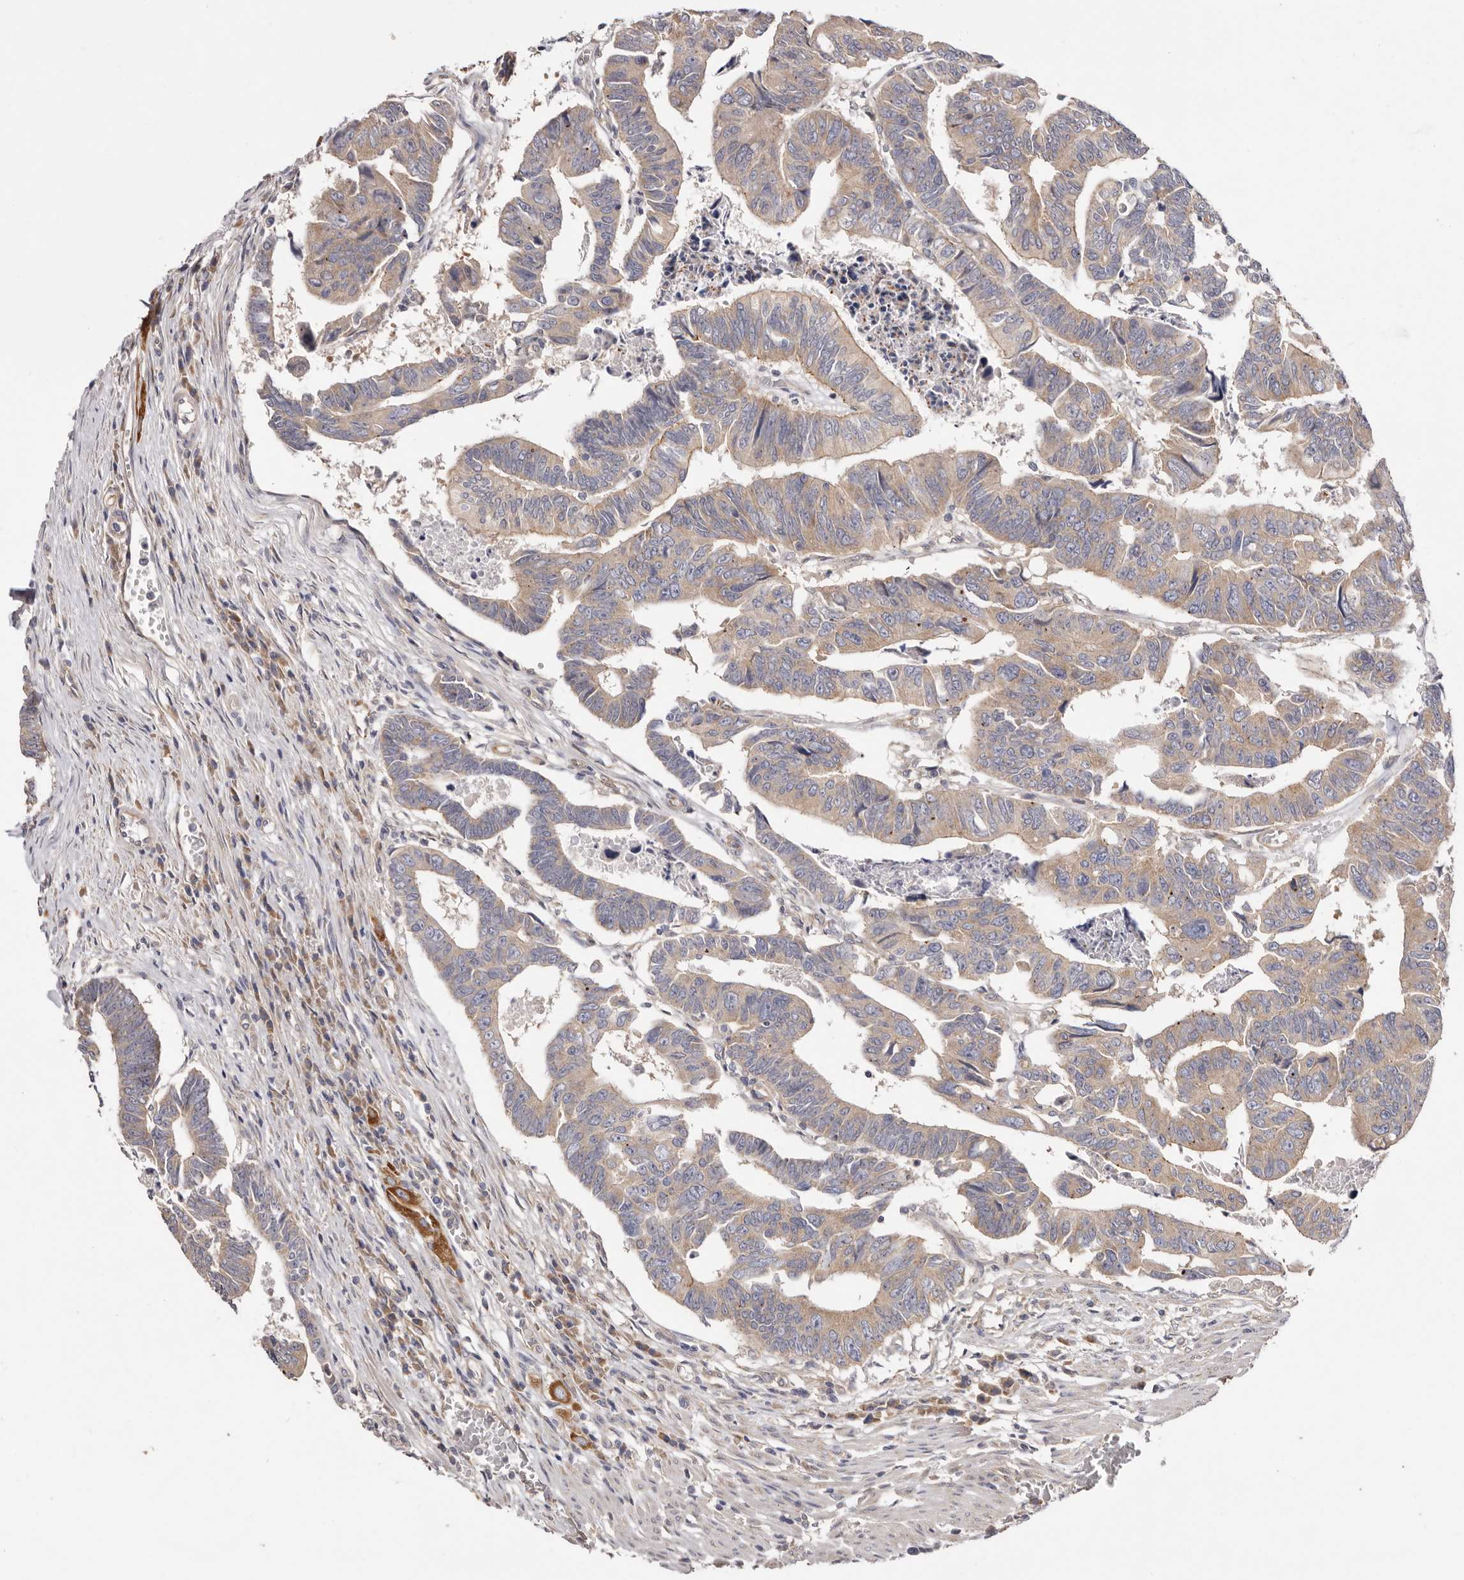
{"staining": {"intensity": "moderate", "quantity": ">75%", "location": "cytoplasmic/membranous"}, "tissue": "colorectal cancer", "cell_type": "Tumor cells", "image_type": "cancer", "snomed": [{"axis": "morphology", "description": "Adenocarcinoma, NOS"}, {"axis": "topography", "description": "Rectum"}], "caption": "DAB immunohistochemical staining of human colorectal cancer (adenocarcinoma) demonstrates moderate cytoplasmic/membranous protein positivity in approximately >75% of tumor cells.", "gene": "FAM167B", "patient": {"sex": "female", "age": 65}}